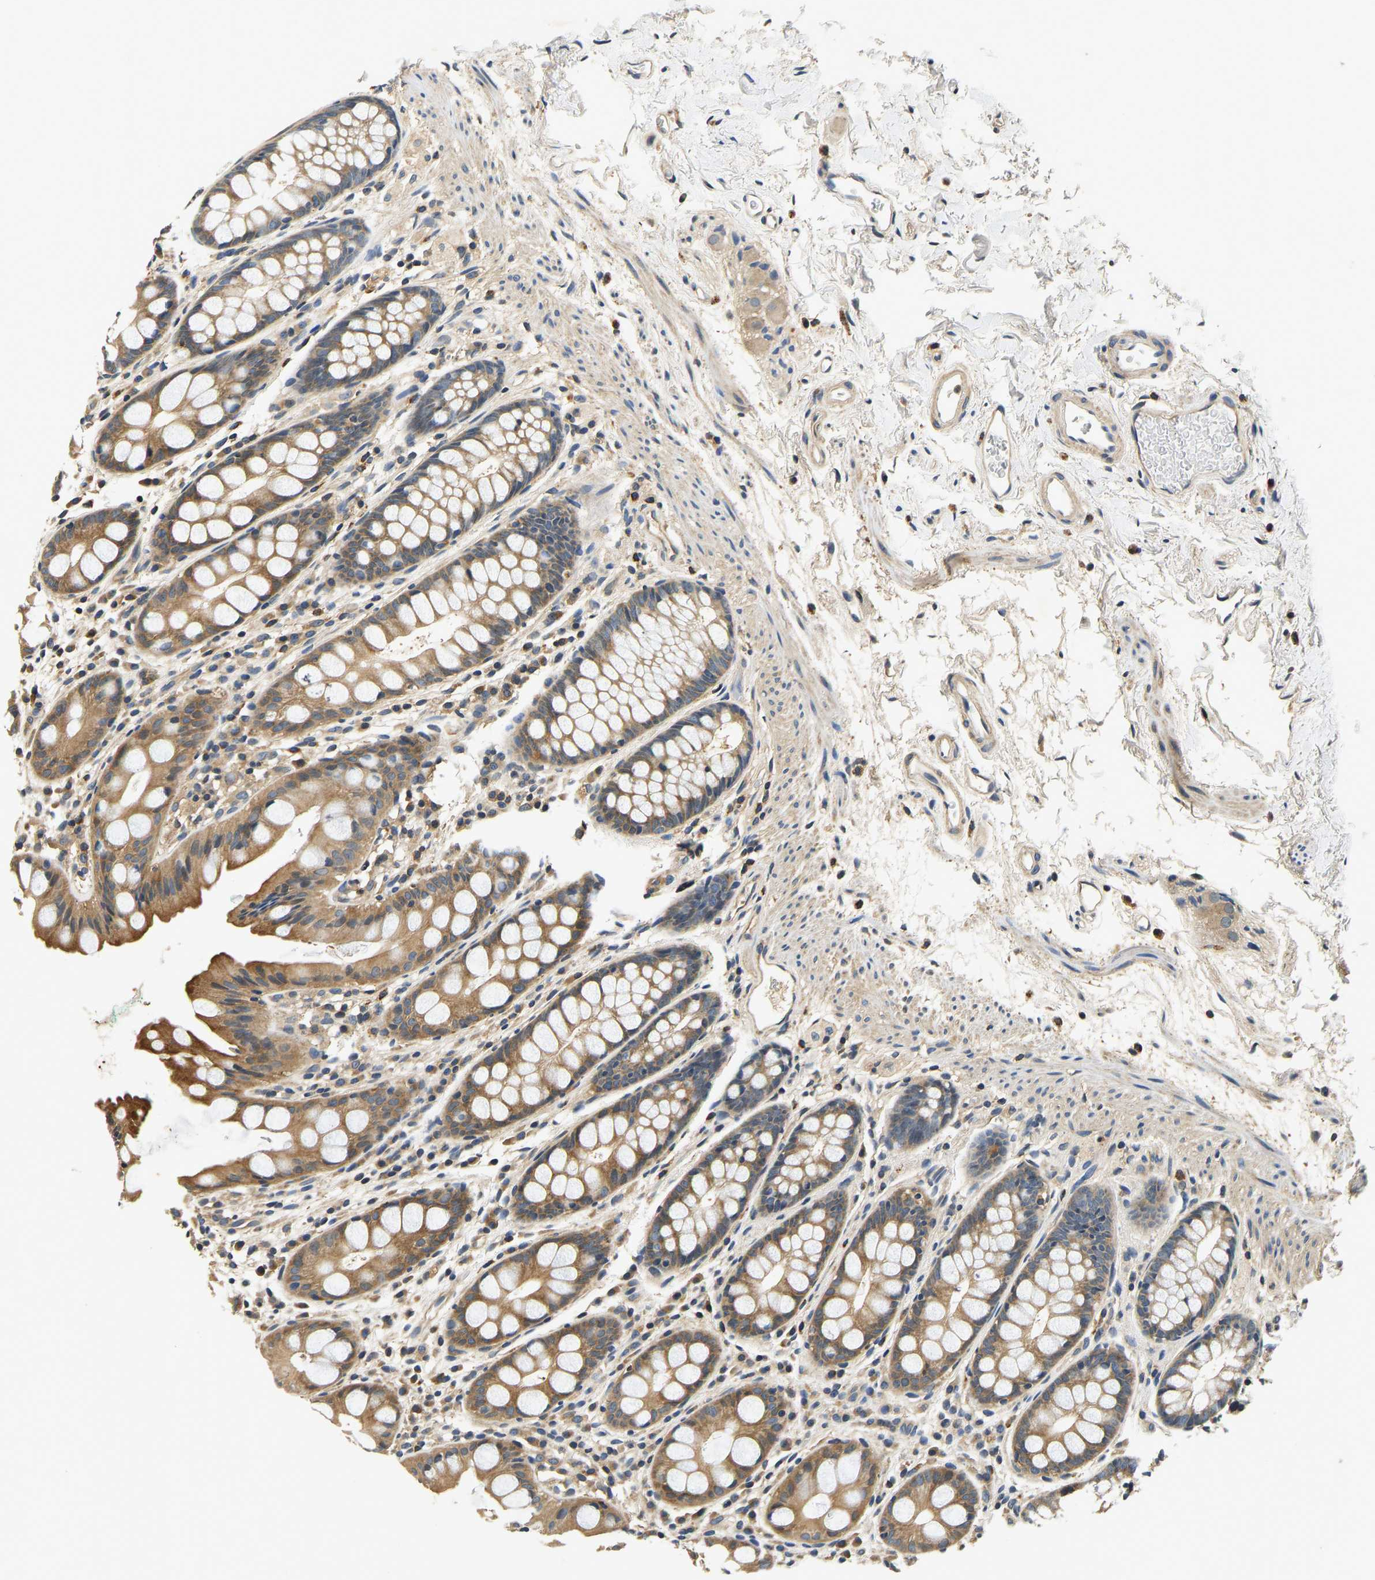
{"staining": {"intensity": "moderate", "quantity": ">75%", "location": "cytoplasmic/membranous"}, "tissue": "rectum", "cell_type": "Glandular cells", "image_type": "normal", "snomed": [{"axis": "morphology", "description": "Normal tissue, NOS"}, {"axis": "topography", "description": "Rectum"}], "caption": "IHC staining of normal rectum, which demonstrates medium levels of moderate cytoplasmic/membranous positivity in about >75% of glandular cells indicating moderate cytoplasmic/membranous protein expression. The staining was performed using DAB (3,3'-diaminobenzidine) (brown) for protein detection and nuclei were counterstained in hematoxylin (blue).", "gene": "RESF1", "patient": {"sex": "female", "age": 65}}